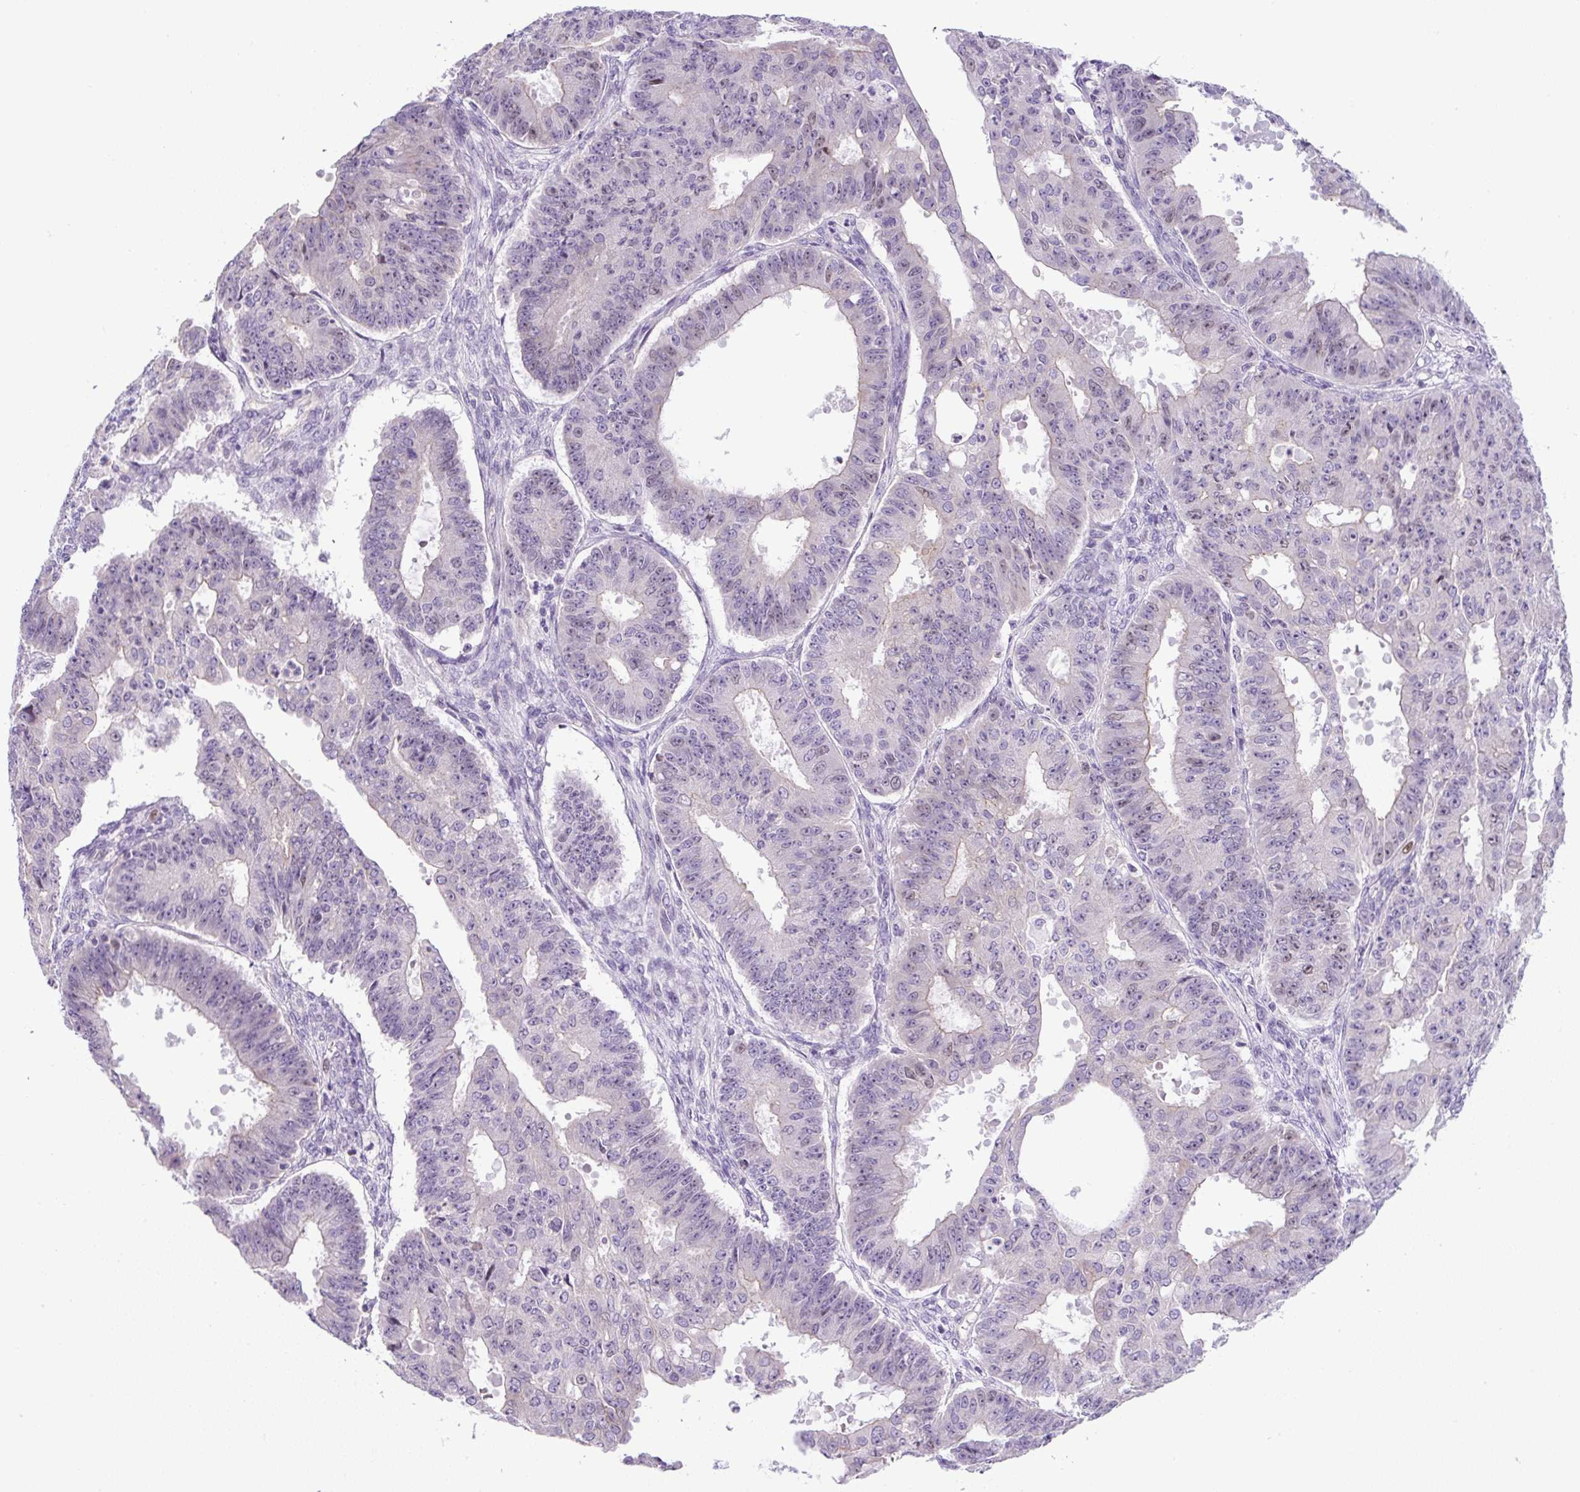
{"staining": {"intensity": "weak", "quantity": "<25%", "location": "nuclear"}, "tissue": "ovarian cancer", "cell_type": "Tumor cells", "image_type": "cancer", "snomed": [{"axis": "morphology", "description": "Carcinoma, endometroid"}, {"axis": "topography", "description": "Appendix"}, {"axis": "topography", "description": "Ovary"}], "caption": "High magnification brightfield microscopy of ovarian endometroid carcinoma stained with DAB (brown) and counterstained with hematoxylin (blue): tumor cells show no significant positivity.", "gene": "ADAMTS19", "patient": {"sex": "female", "age": 42}}